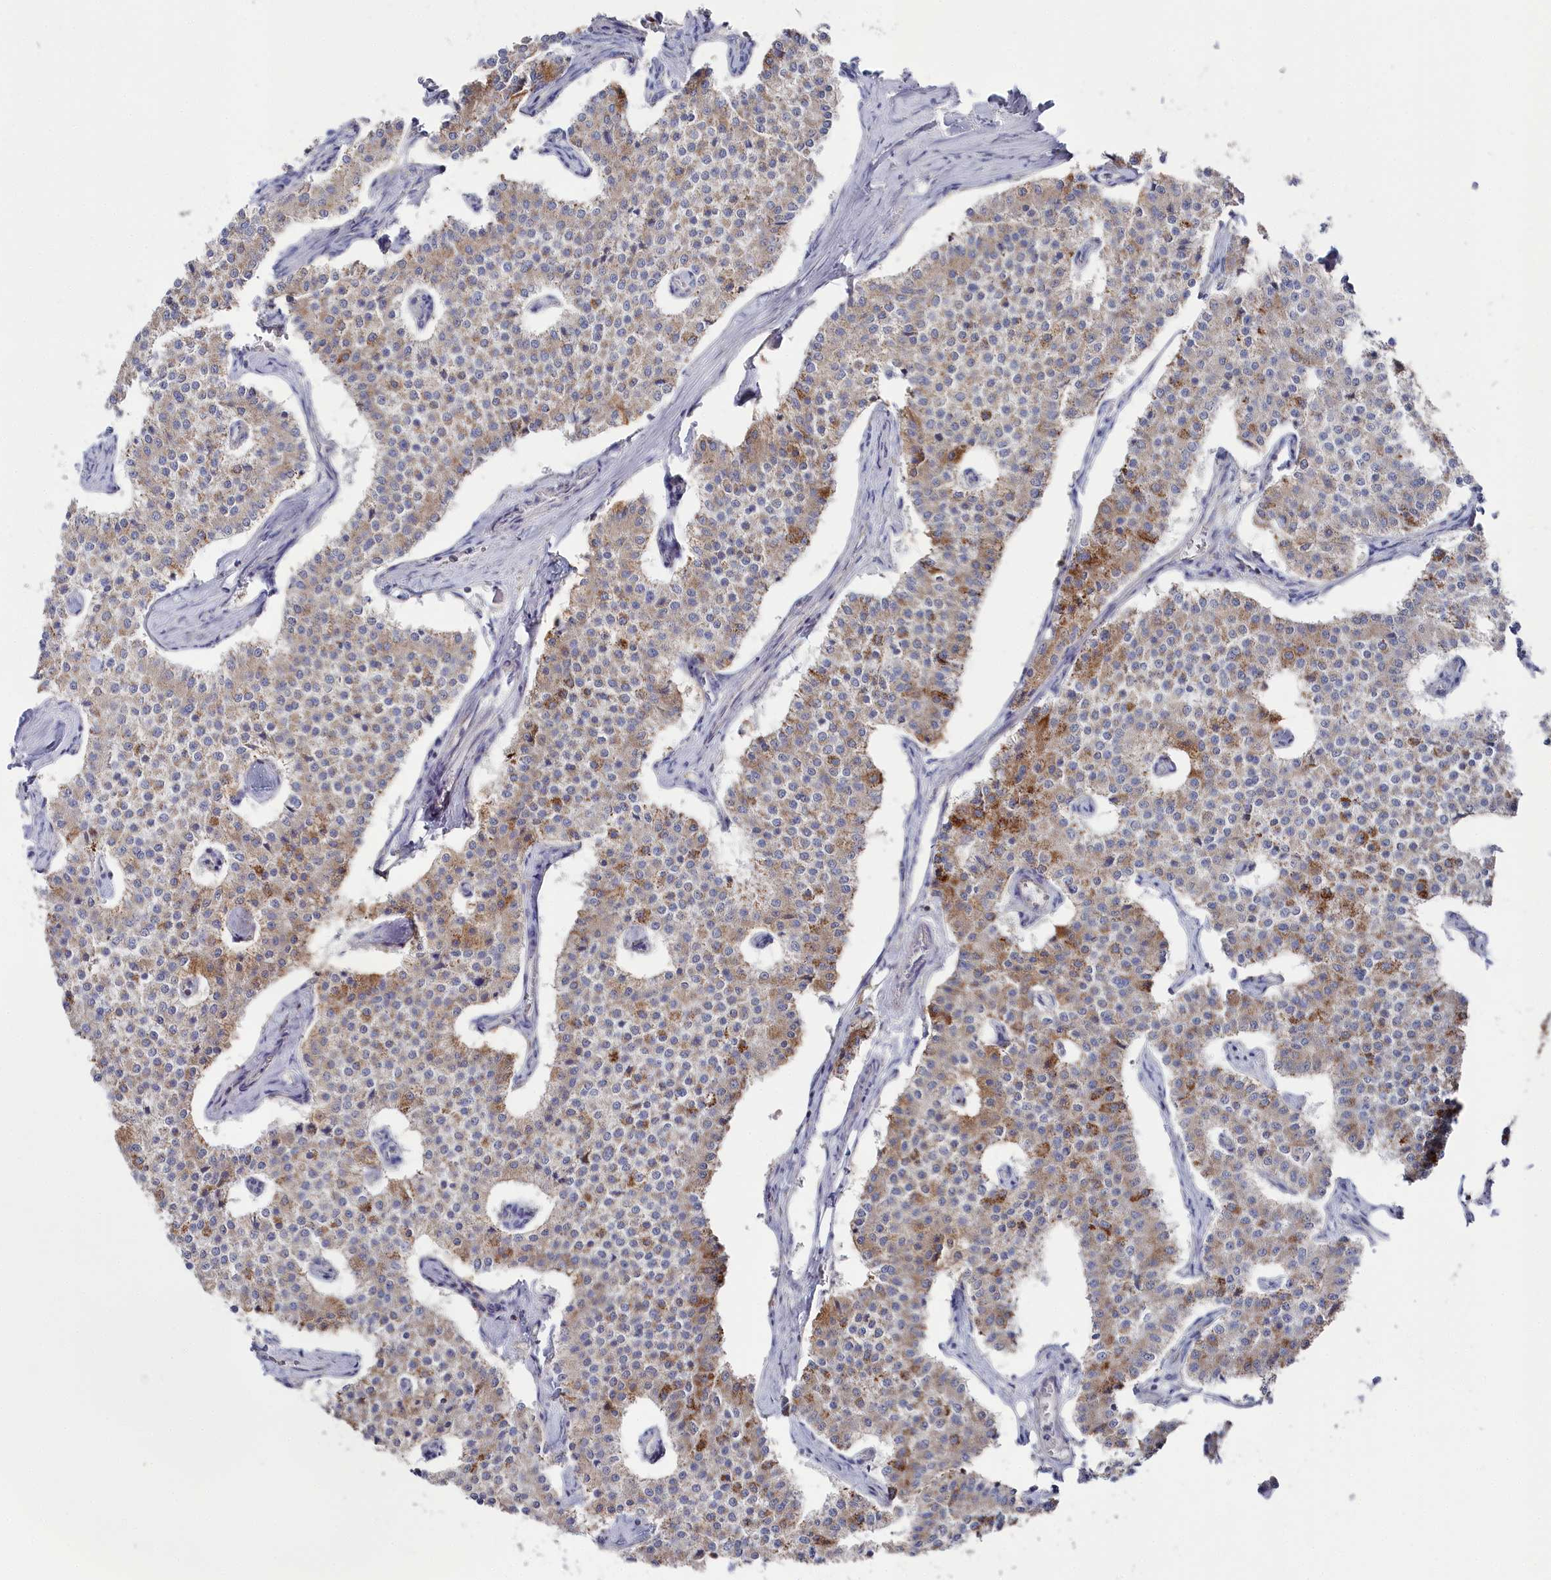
{"staining": {"intensity": "moderate", "quantity": "25%-75%", "location": "cytoplasmic/membranous"}, "tissue": "carcinoid", "cell_type": "Tumor cells", "image_type": "cancer", "snomed": [{"axis": "morphology", "description": "Carcinoid, malignant, NOS"}, {"axis": "topography", "description": "Colon"}], "caption": "Immunohistochemical staining of carcinoid shows moderate cytoplasmic/membranous protein expression in approximately 25%-75% of tumor cells.", "gene": "GLS2", "patient": {"sex": "female", "age": 52}}